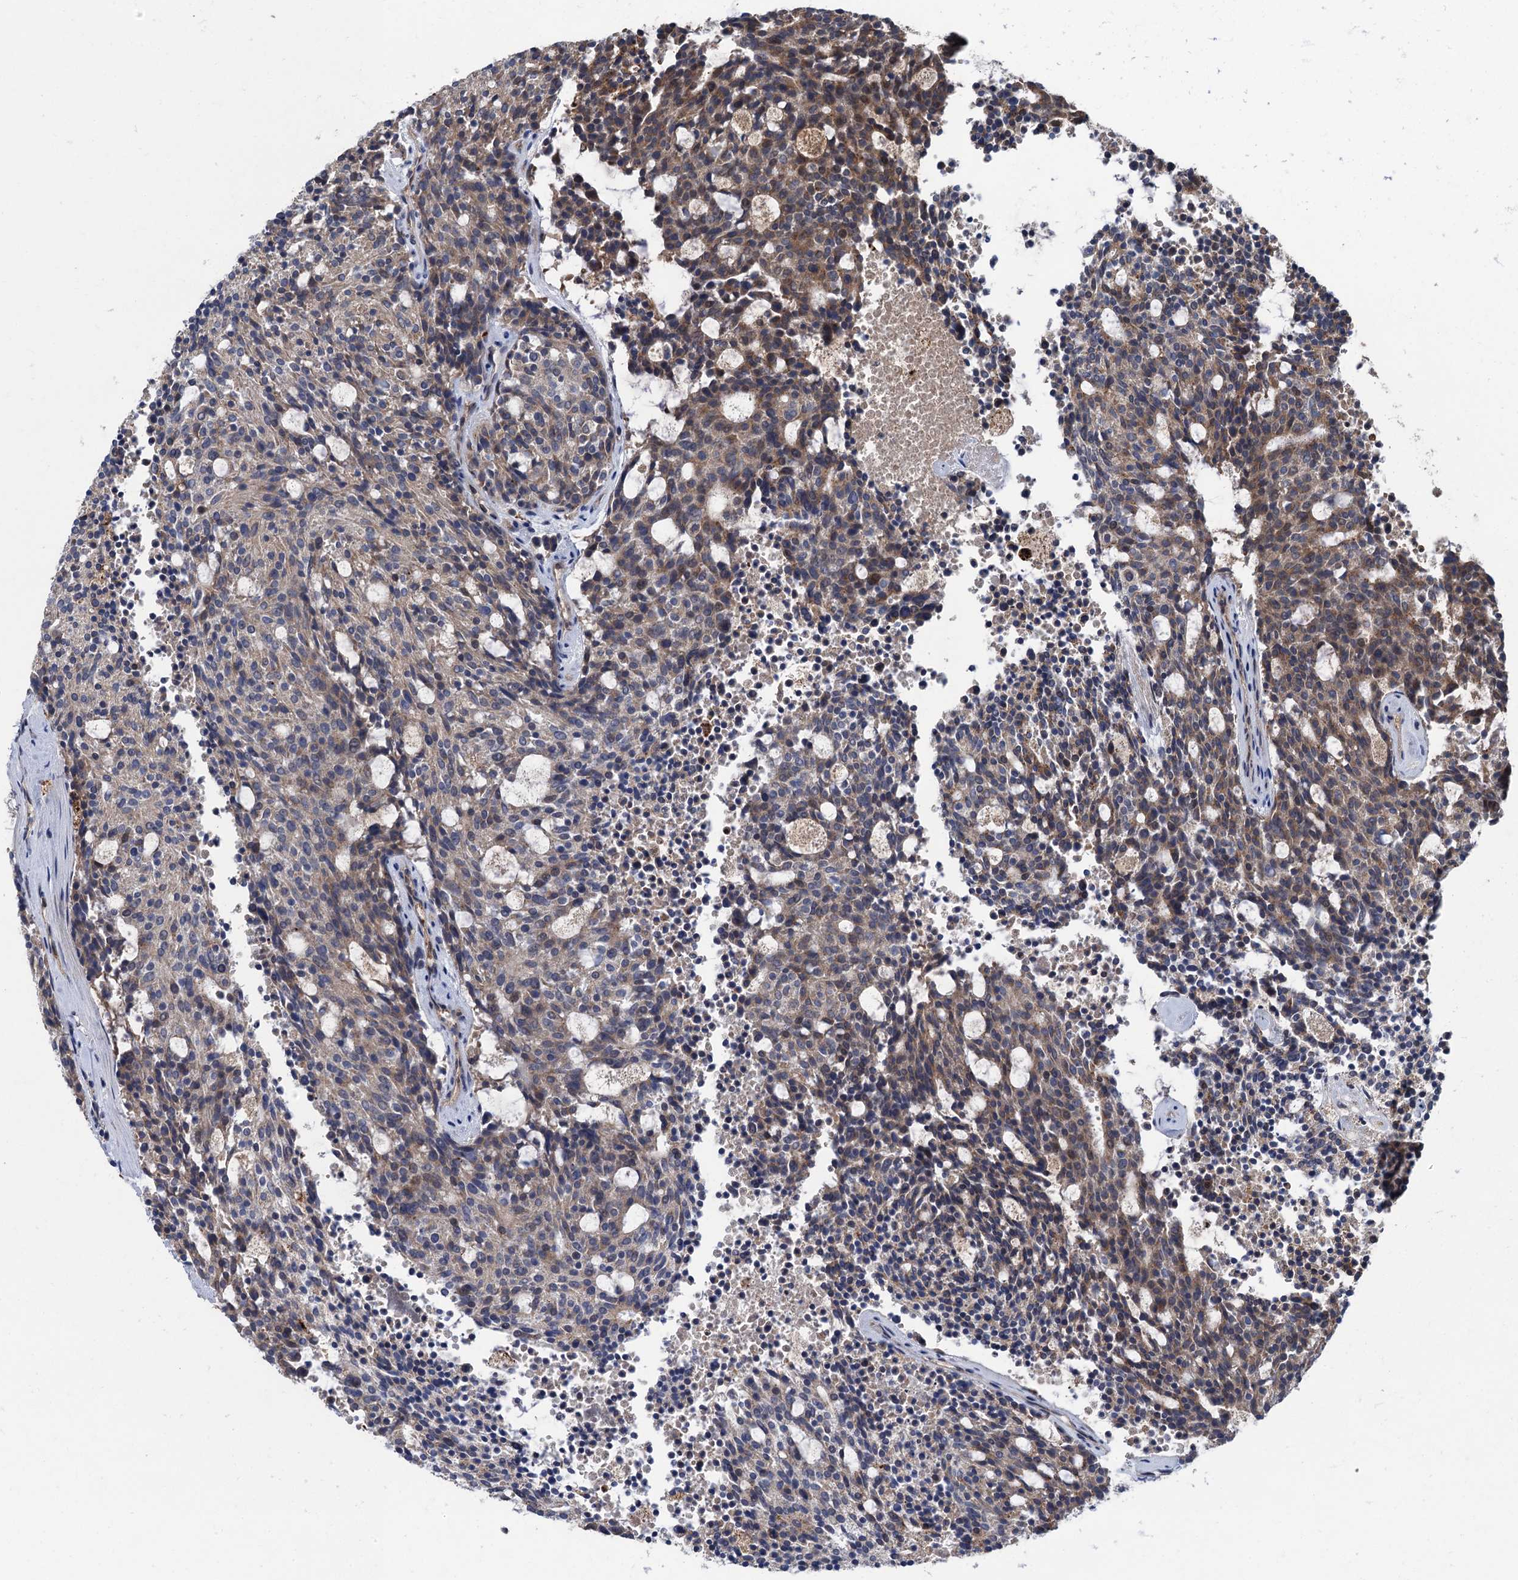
{"staining": {"intensity": "moderate", "quantity": "<25%", "location": "cytoplasmic/membranous"}, "tissue": "carcinoid", "cell_type": "Tumor cells", "image_type": "cancer", "snomed": [{"axis": "morphology", "description": "Carcinoid, malignant, NOS"}, {"axis": "topography", "description": "Pancreas"}], "caption": "Immunohistochemical staining of human carcinoid shows moderate cytoplasmic/membranous protein staining in approximately <25% of tumor cells.", "gene": "KBTBD8", "patient": {"sex": "female", "age": 54}}